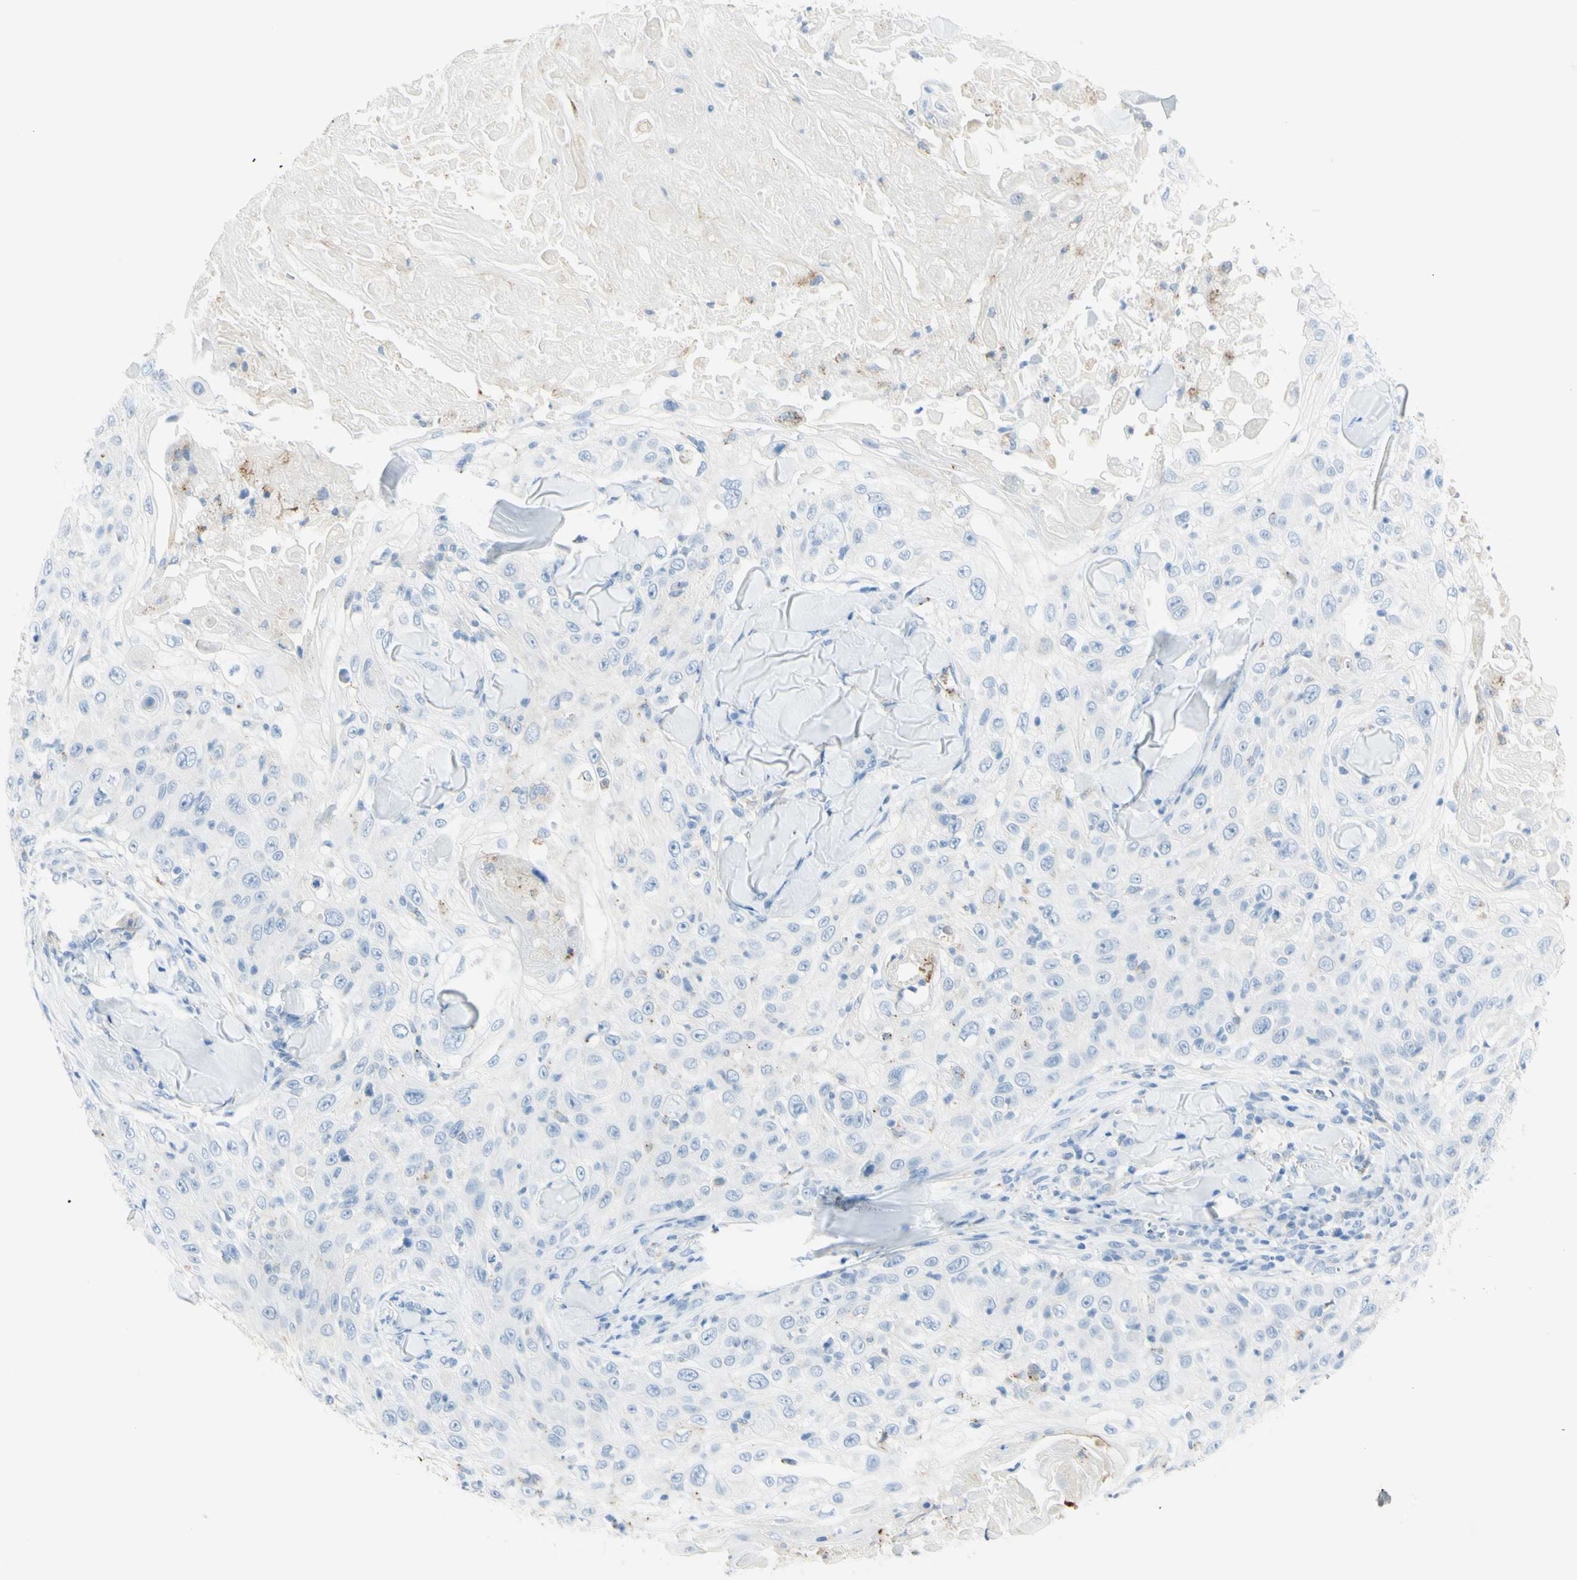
{"staining": {"intensity": "negative", "quantity": "none", "location": "none"}, "tissue": "skin cancer", "cell_type": "Tumor cells", "image_type": "cancer", "snomed": [{"axis": "morphology", "description": "Squamous cell carcinoma, NOS"}, {"axis": "topography", "description": "Skin"}], "caption": "Image shows no significant protein expression in tumor cells of skin cancer (squamous cell carcinoma). Brightfield microscopy of IHC stained with DAB (3,3'-diaminobenzidine) (brown) and hematoxylin (blue), captured at high magnification.", "gene": "TSPAN1", "patient": {"sex": "male", "age": 86}}